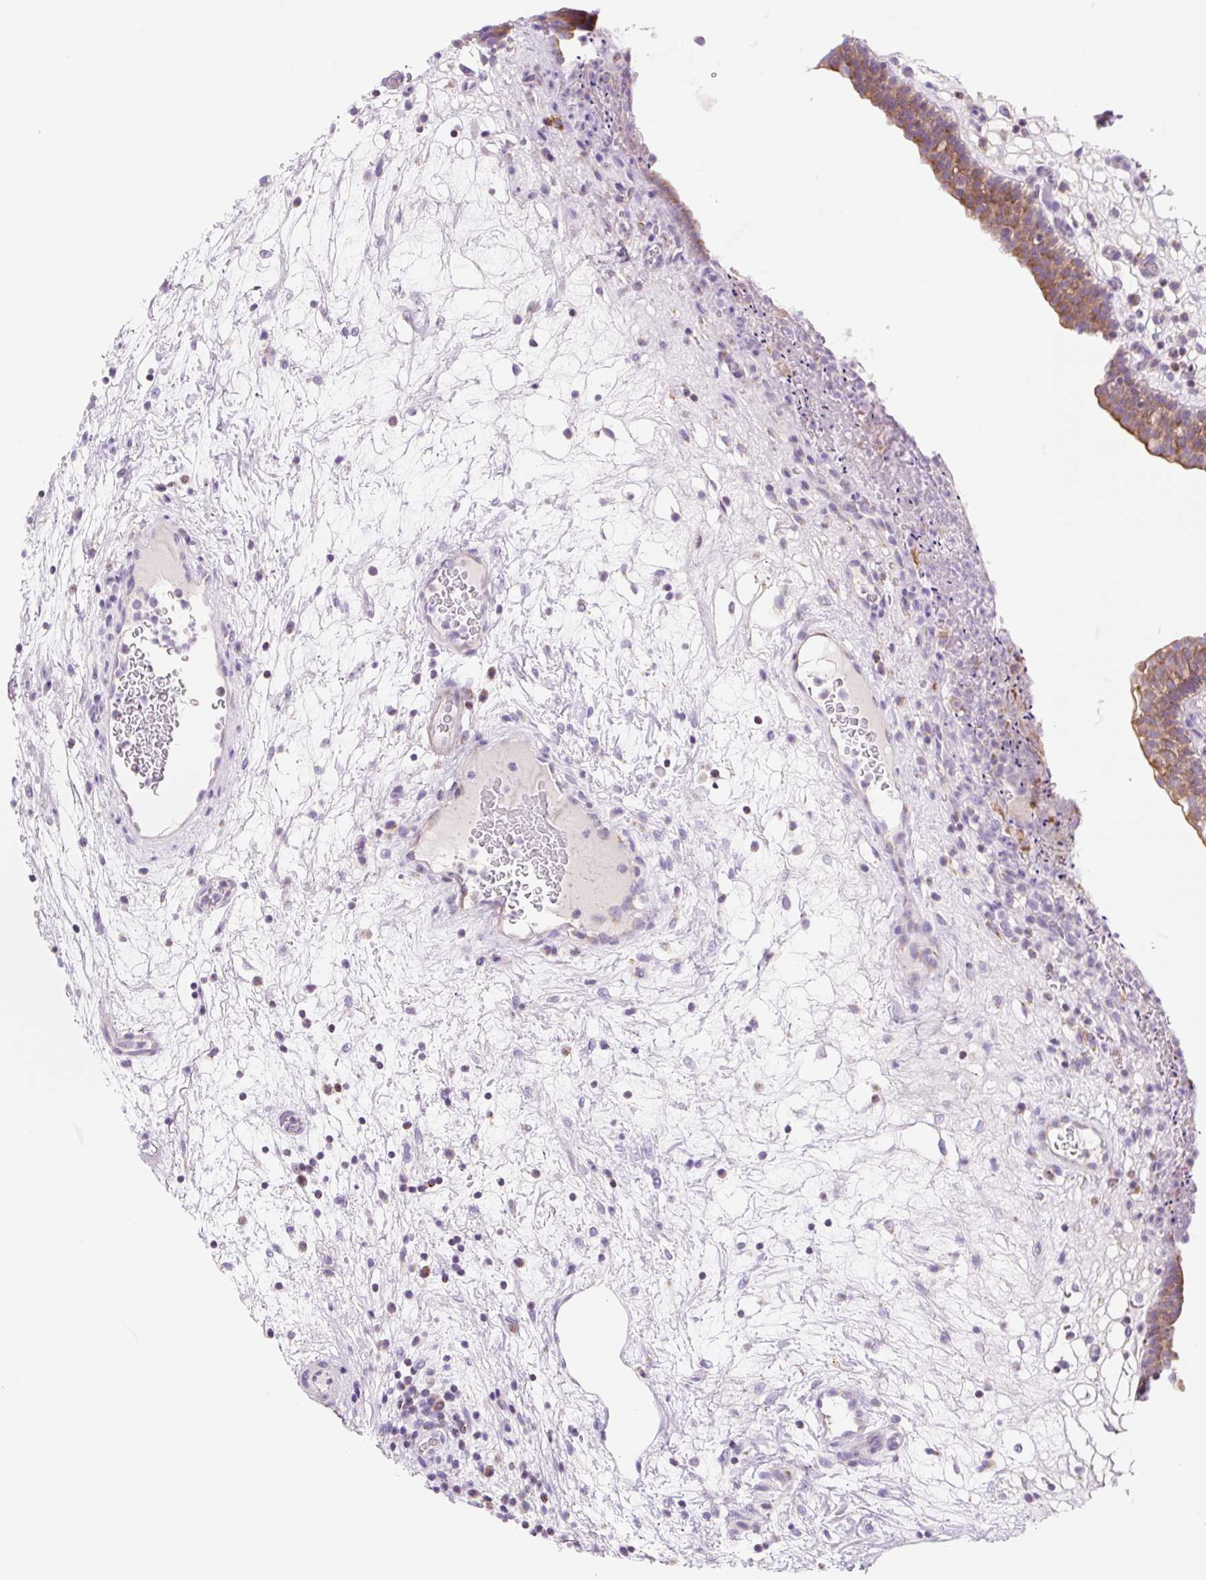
{"staining": {"intensity": "moderate", "quantity": ">75%", "location": "cytoplasmic/membranous"}, "tissue": "urinary bladder", "cell_type": "Urothelial cells", "image_type": "normal", "snomed": [{"axis": "morphology", "description": "Normal tissue, NOS"}, {"axis": "topography", "description": "Urinary bladder"}], "caption": "DAB immunohistochemical staining of normal human urinary bladder reveals moderate cytoplasmic/membranous protein positivity in about >75% of urothelial cells.", "gene": "FOCAD", "patient": {"sex": "male", "age": 71}}